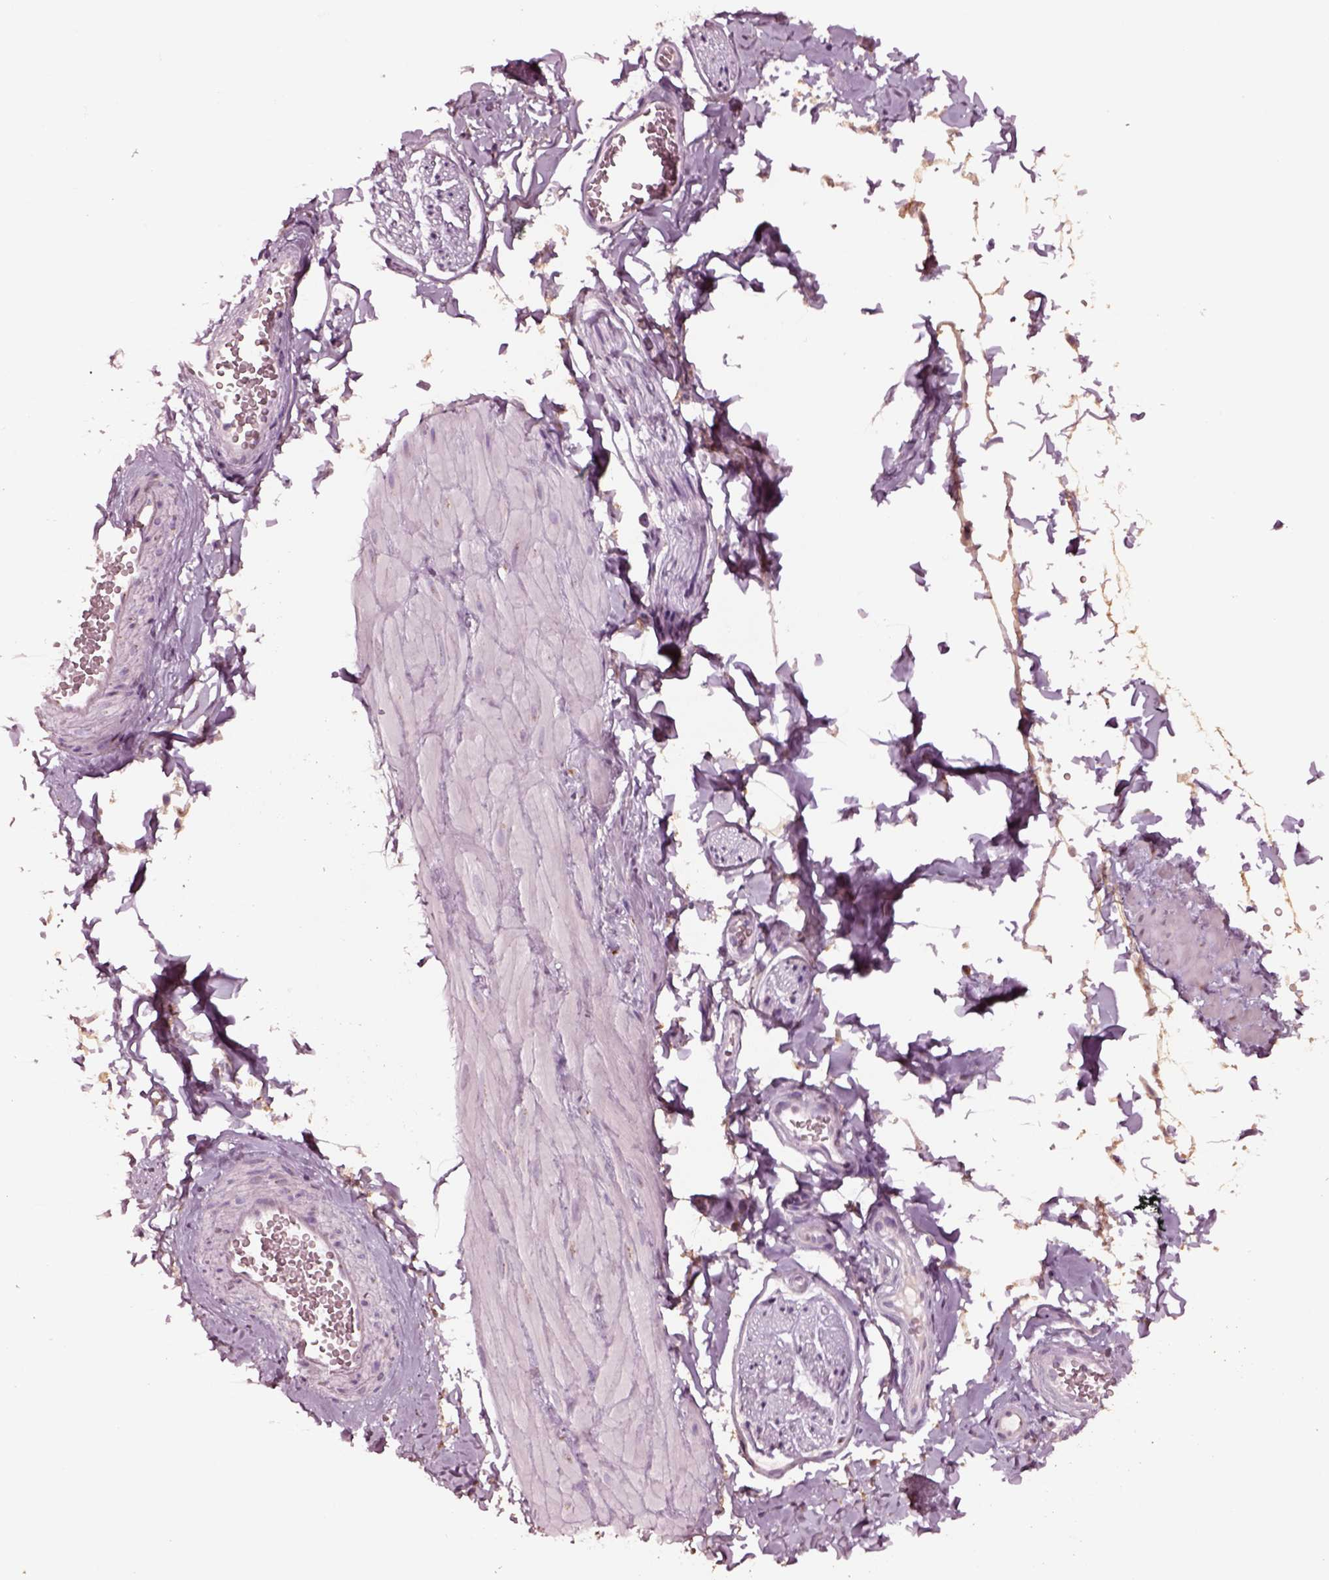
{"staining": {"intensity": "negative", "quantity": "none", "location": "none"}, "tissue": "adipose tissue", "cell_type": "Adipocytes", "image_type": "normal", "snomed": [{"axis": "morphology", "description": "Normal tissue, NOS"}, {"axis": "topography", "description": "Smooth muscle"}, {"axis": "topography", "description": "Peripheral nerve tissue"}], "caption": "This is an immunohistochemistry (IHC) histopathology image of benign human adipose tissue. There is no expression in adipocytes.", "gene": "NMRK2", "patient": {"sex": "male", "age": 22}}